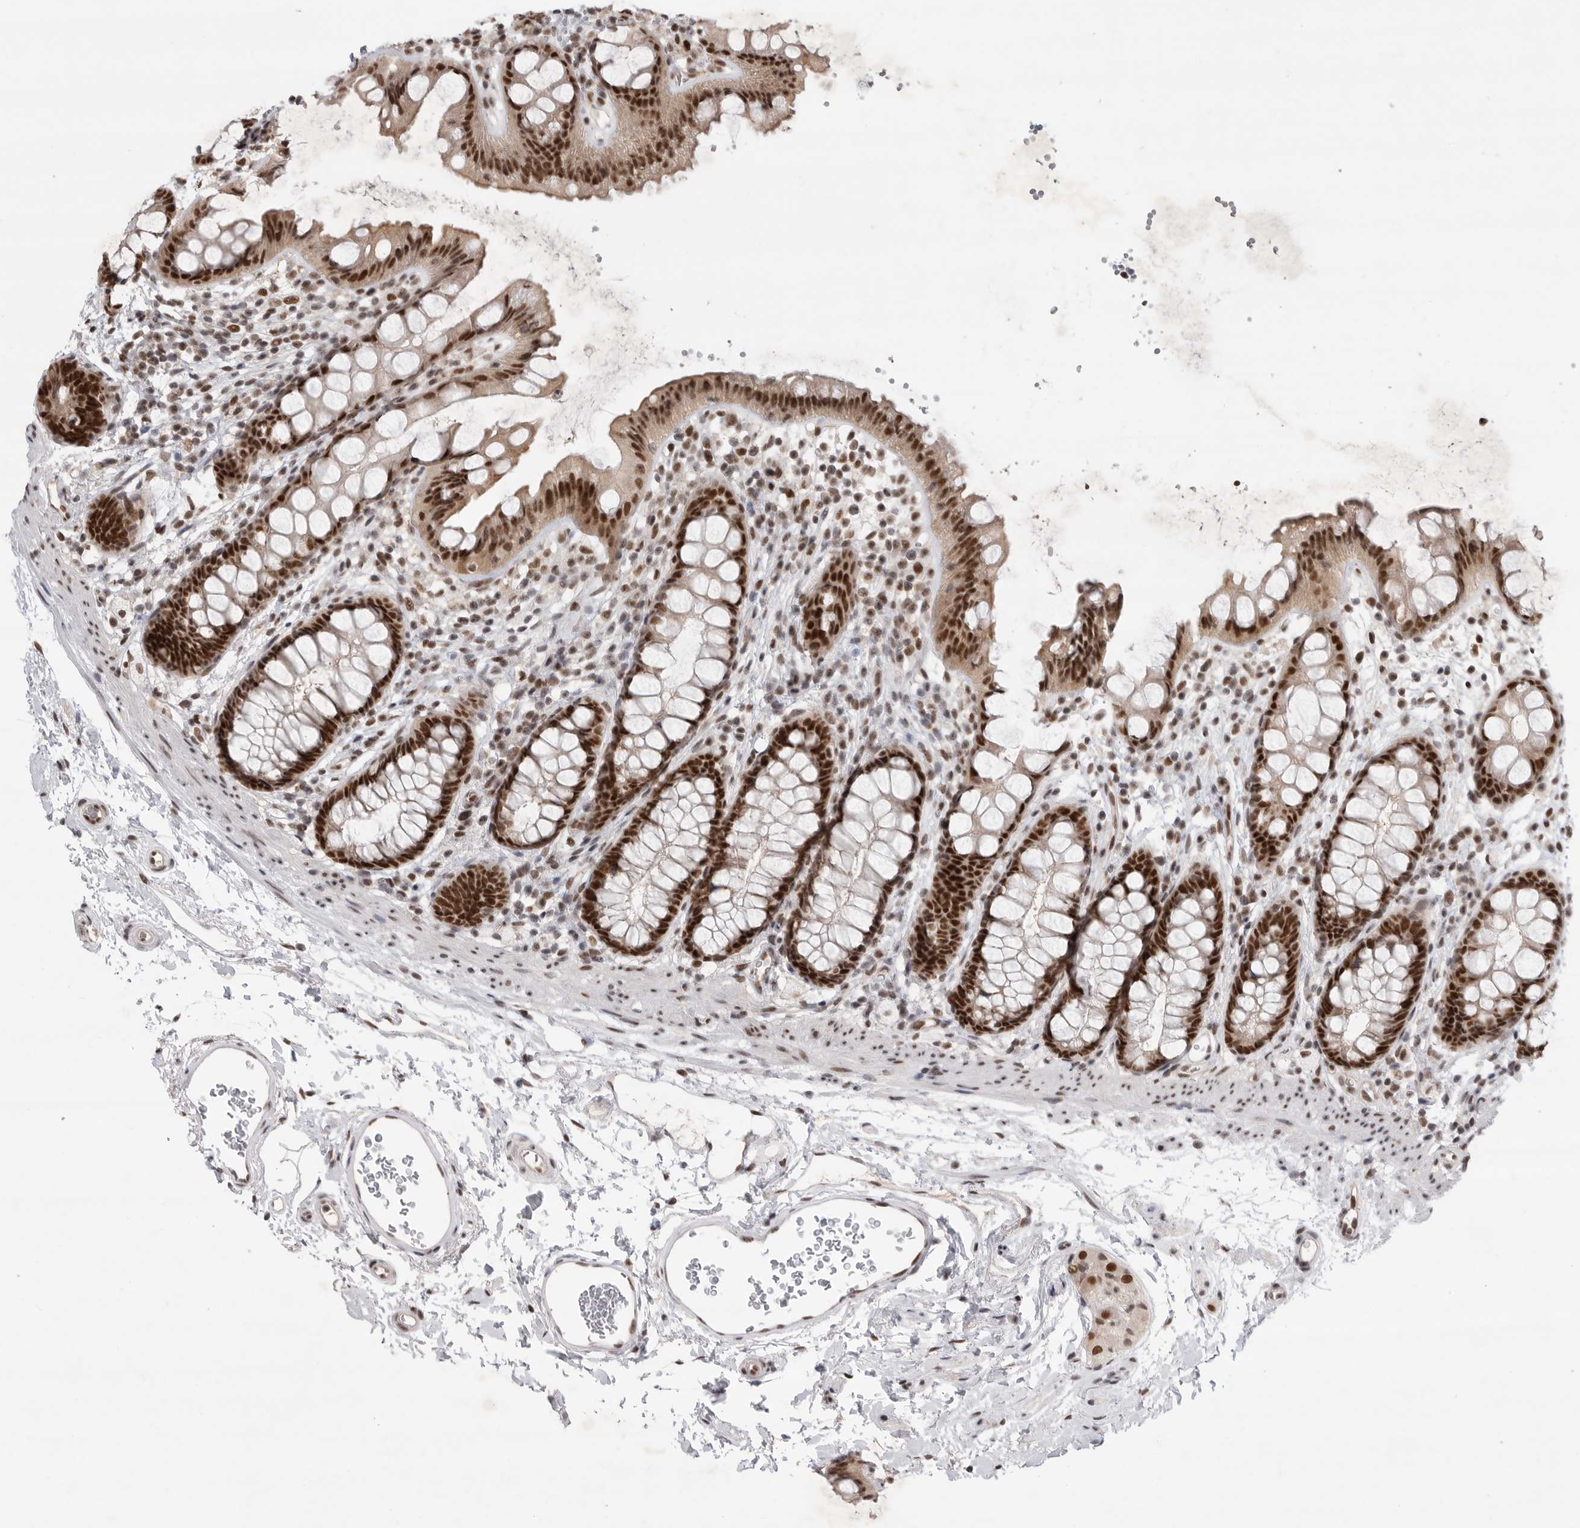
{"staining": {"intensity": "strong", "quantity": ">75%", "location": "nuclear"}, "tissue": "rectum", "cell_type": "Glandular cells", "image_type": "normal", "snomed": [{"axis": "morphology", "description": "Normal tissue, NOS"}, {"axis": "topography", "description": "Rectum"}], "caption": "This micrograph exhibits immunohistochemistry (IHC) staining of normal human rectum, with high strong nuclear positivity in about >75% of glandular cells.", "gene": "ZNF830", "patient": {"sex": "female", "age": 65}}